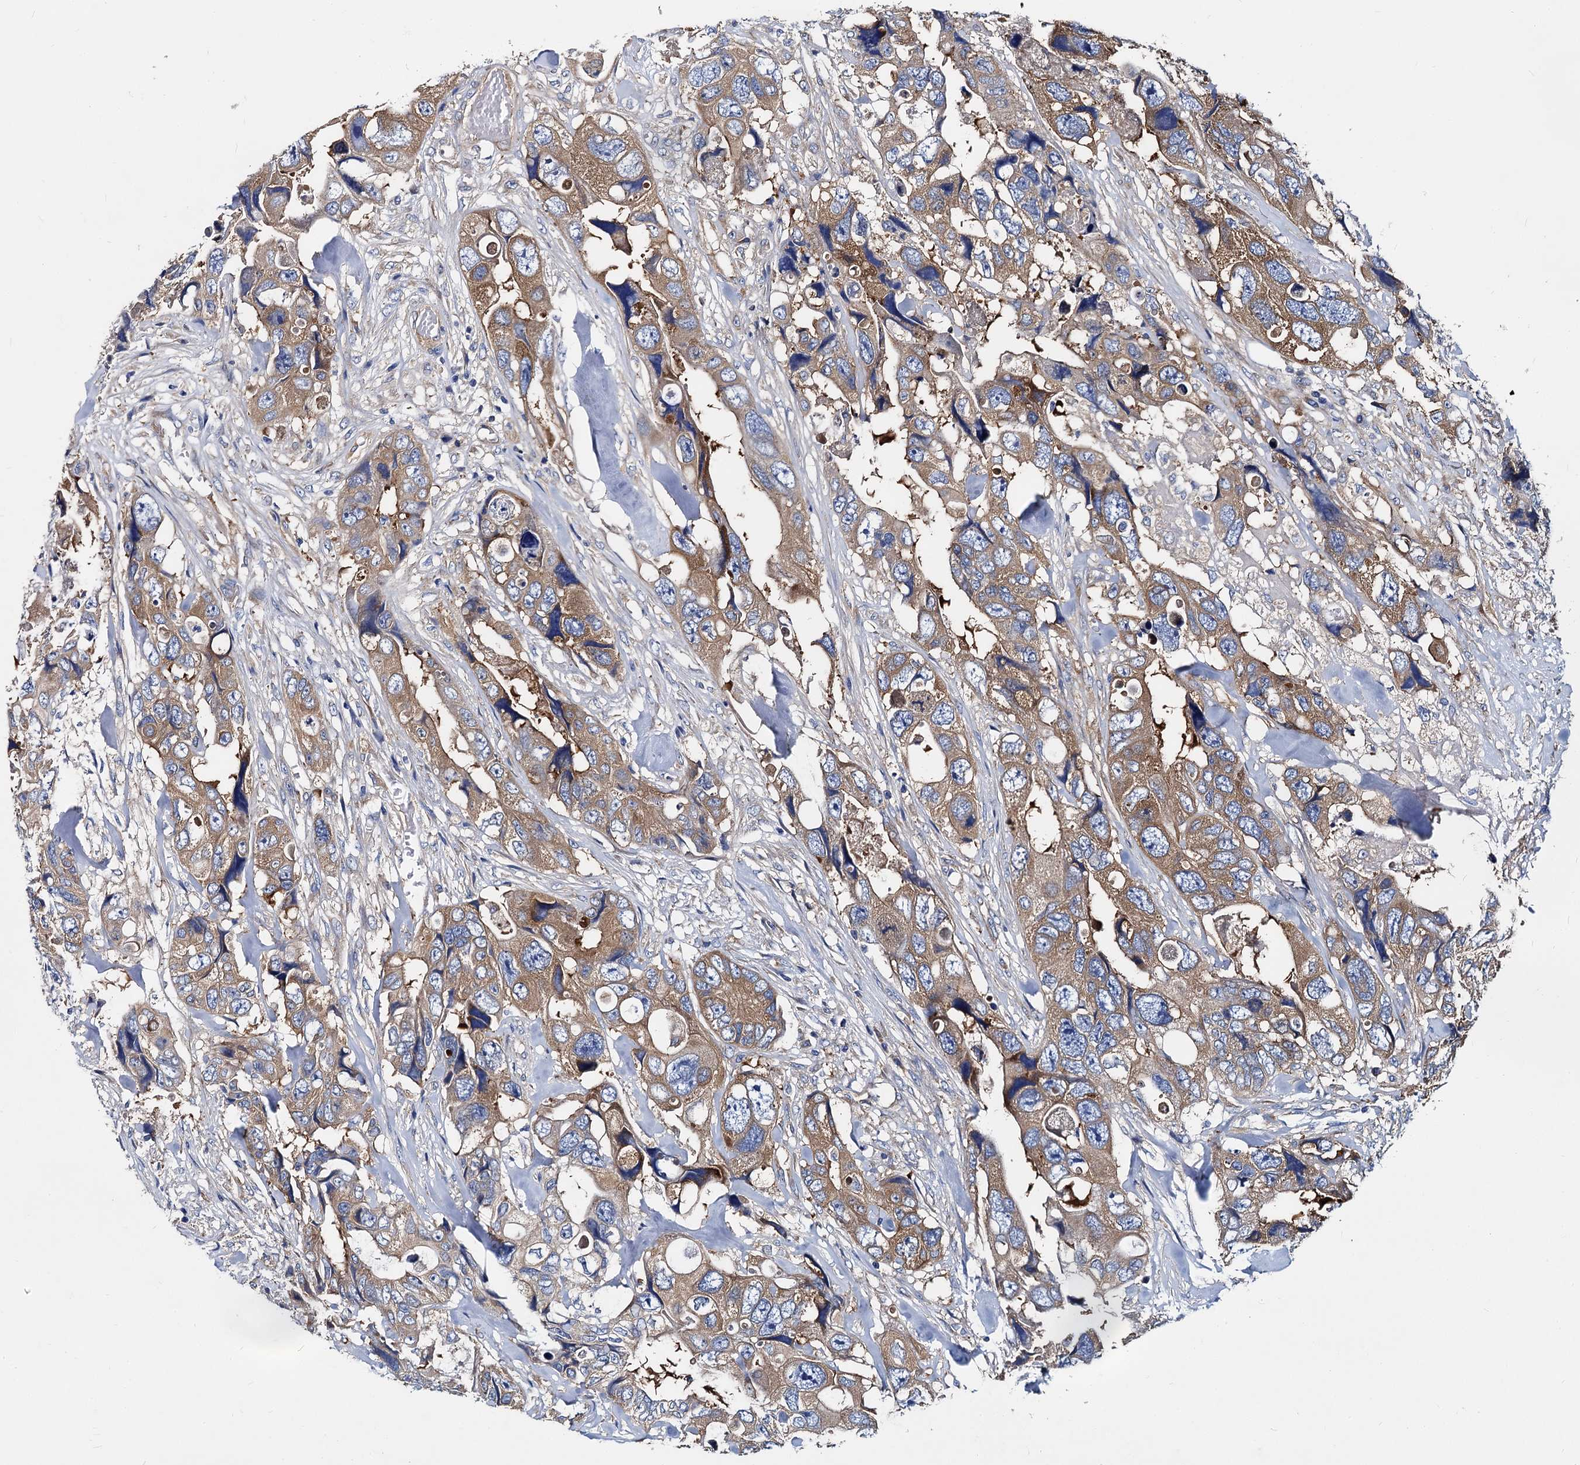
{"staining": {"intensity": "moderate", "quantity": ">75%", "location": "cytoplasmic/membranous"}, "tissue": "colorectal cancer", "cell_type": "Tumor cells", "image_type": "cancer", "snomed": [{"axis": "morphology", "description": "Adenocarcinoma, NOS"}, {"axis": "topography", "description": "Rectum"}], "caption": "Immunohistochemistry (IHC) photomicrograph of neoplastic tissue: human colorectal cancer stained using IHC displays medium levels of moderate protein expression localized specifically in the cytoplasmic/membranous of tumor cells, appearing as a cytoplasmic/membranous brown color.", "gene": "QARS1", "patient": {"sex": "male", "age": 57}}